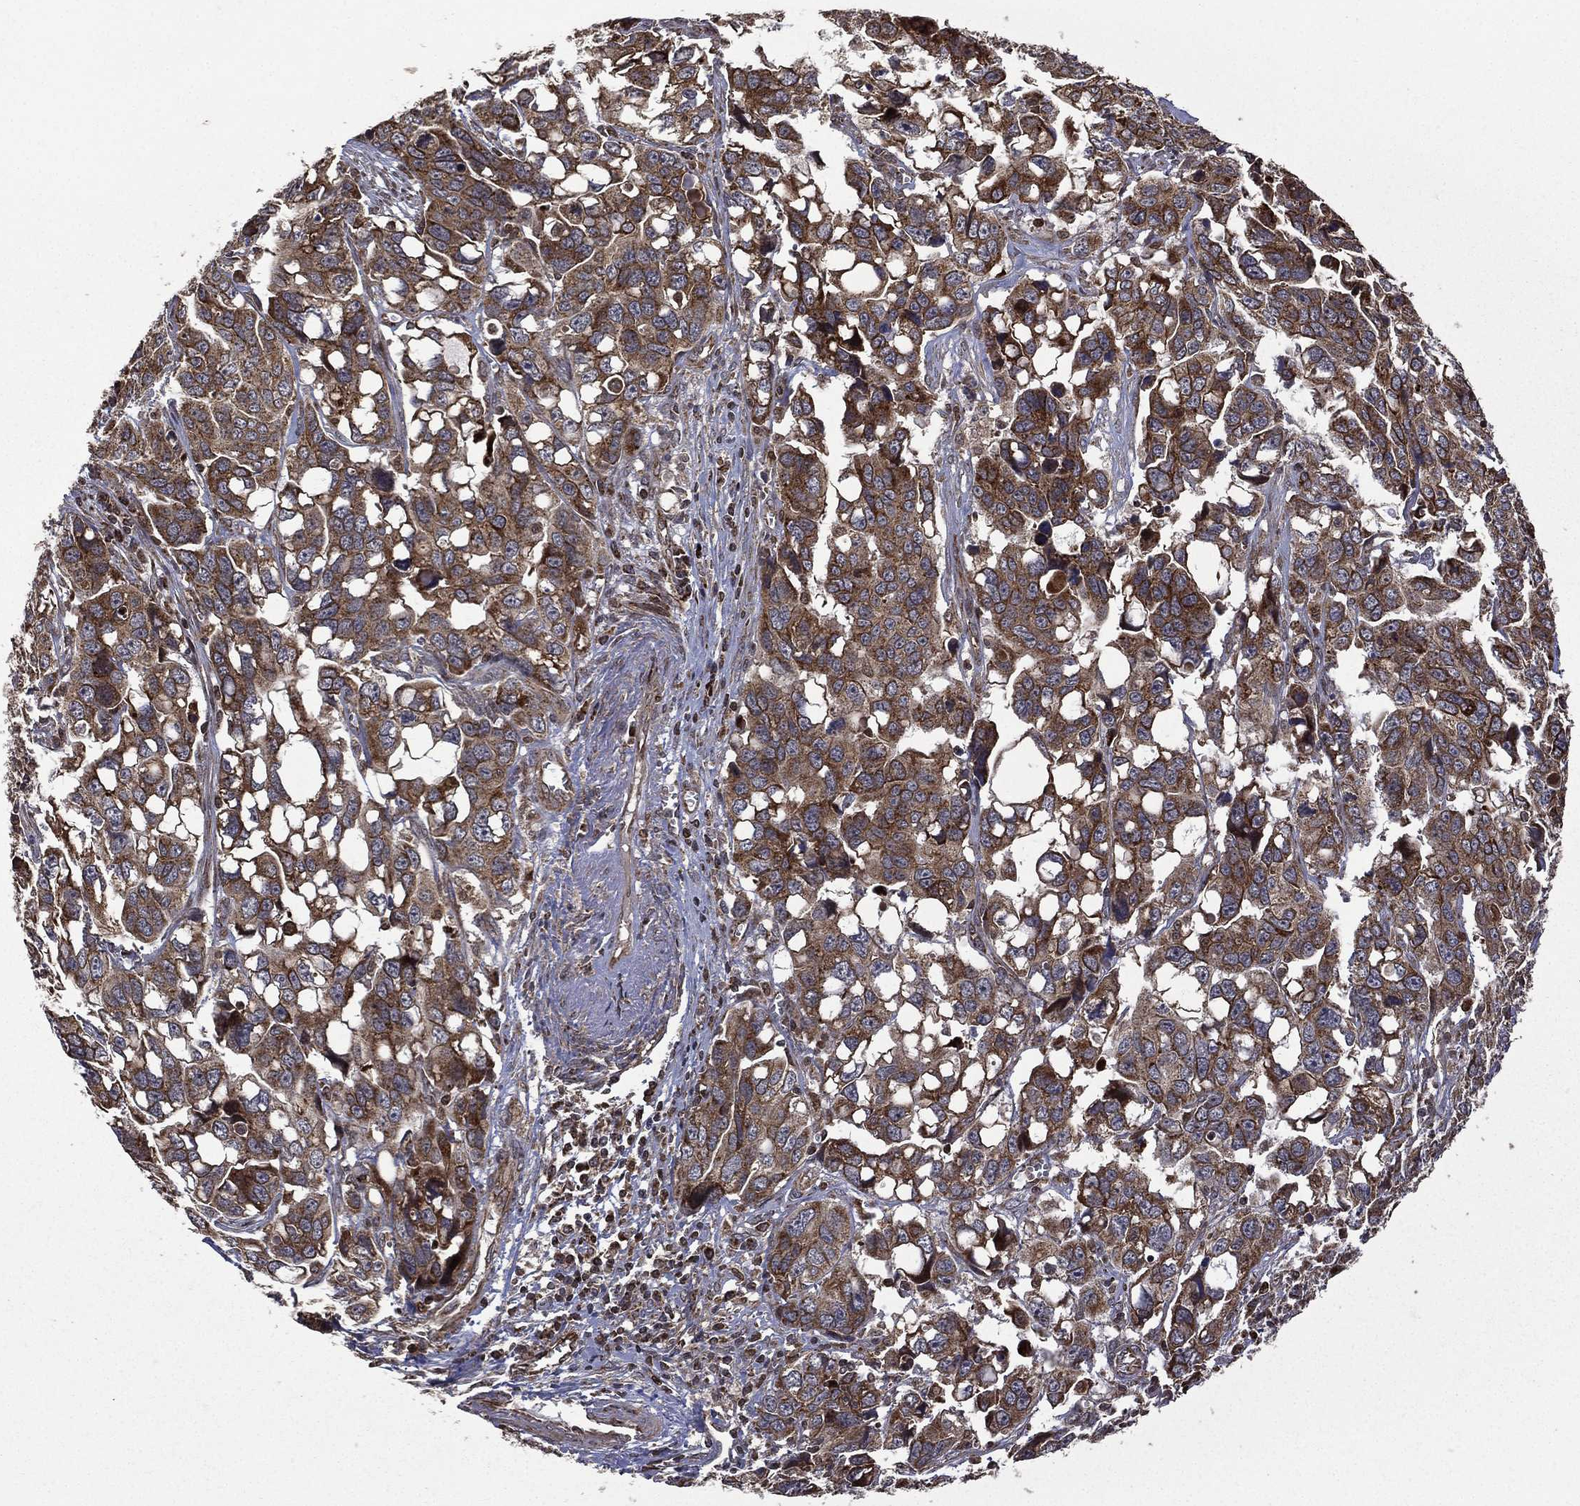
{"staining": {"intensity": "strong", "quantity": ">75%", "location": "cytoplasmic/membranous"}, "tissue": "ovarian cancer", "cell_type": "Tumor cells", "image_type": "cancer", "snomed": [{"axis": "morphology", "description": "Carcinoma, endometroid"}, {"axis": "topography", "description": "Ovary"}], "caption": "Immunohistochemistry (IHC) of human ovarian endometroid carcinoma demonstrates high levels of strong cytoplasmic/membranous positivity in about >75% of tumor cells. (IHC, brightfield microscopy, high magnification).", "gene": "GIMAP6", "patient": {"sex": "female", "age": 78}}